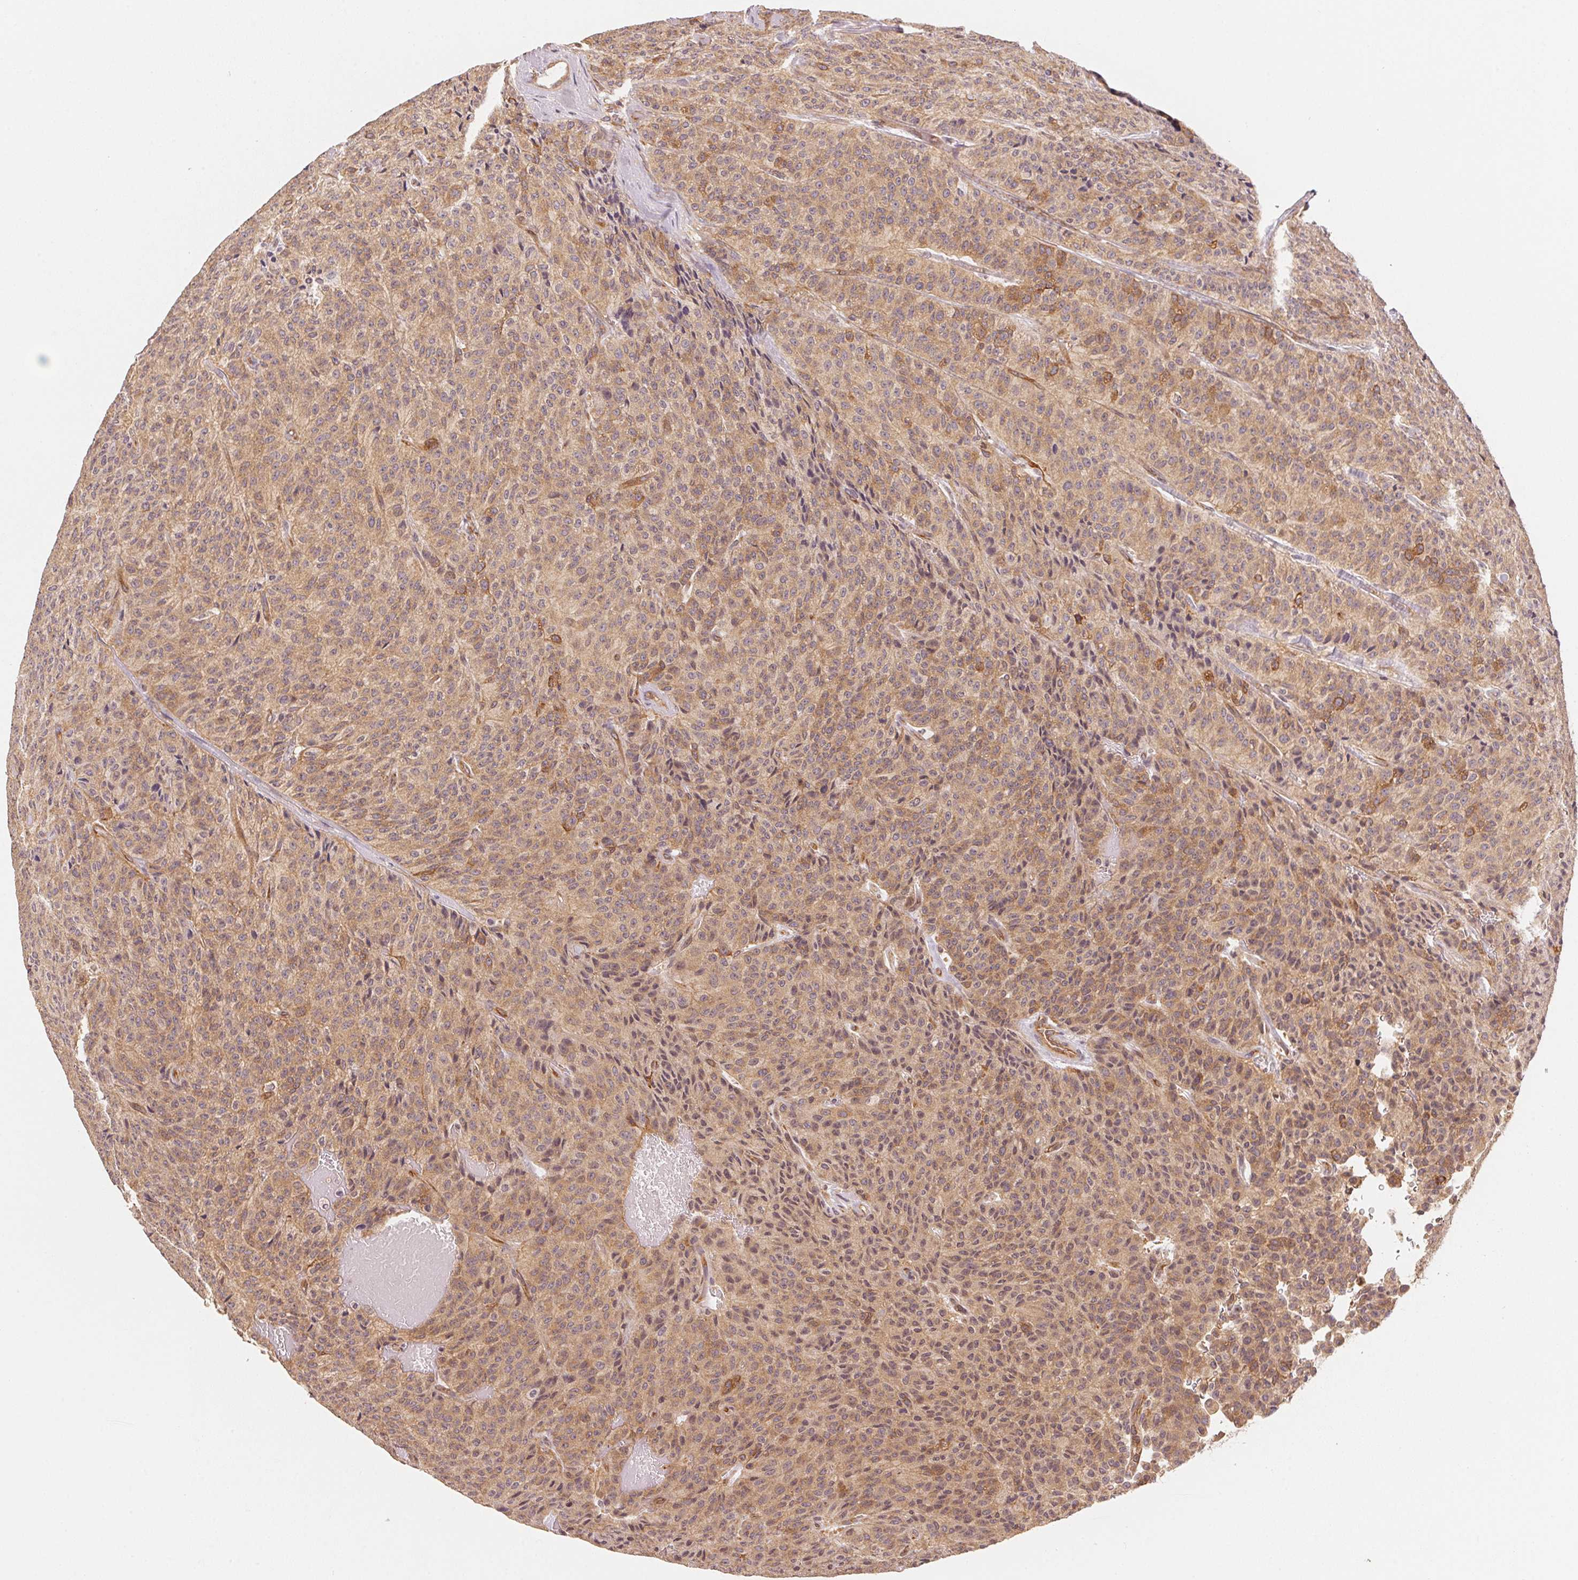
{"staining": {"intensity": "moderate", "quantity": ">75%", "location": "cytoplasmic/membranous"}, "tissue": "carcinoid", "cell_type": "Tumor cells", "image_type": "cancer", "snomed": [{"axis": "morphology", "description": "Carcinoid, malignant, NOS"}, {"axis": "topography", "description": "Lung"}], "caption": "A brown stain shows moderate cytoplasmic/membranous expression of a protein in human carcinoid tumor cells.", "gene": "STRN4", "patient": {"sex": "male", "age": 71}}